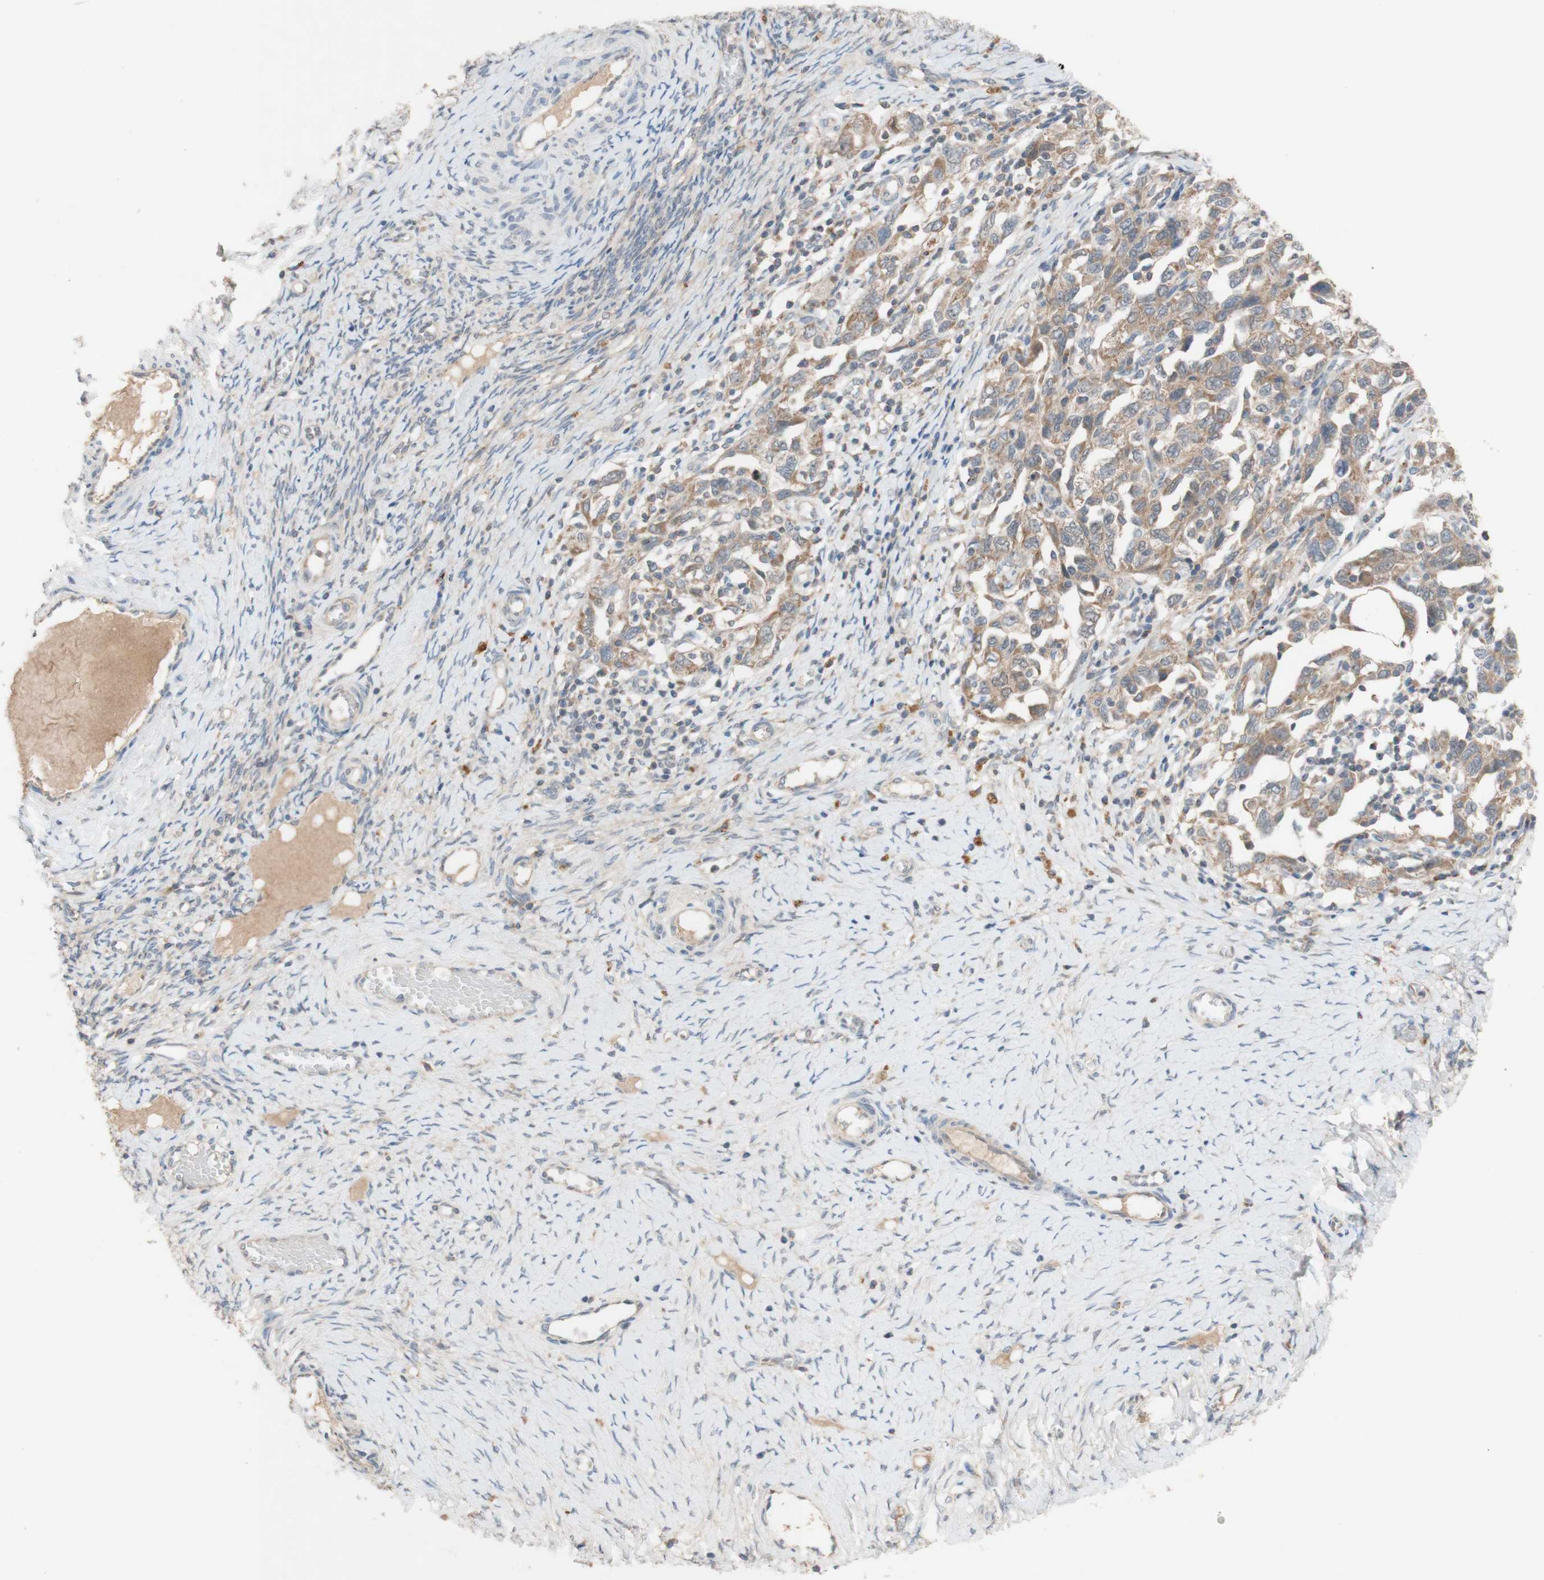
{"staining": {"intensity": "moderate", "quantity": ">75%", "location": "cytoplasmic/membranous"}, "tissue": "ovarian cancer", "cell_type": "Tumor cells", "image_type": "cancer", "snomed": [{"axis": "morphology", "description": "Carcinoma, NOS"}, {"axis": "morphology", "description": "Cystadenocarcinoma, serous, NOS"}, {"axis": "topography", "description": "Ovary"}], "caption": "A high-resolution micrograph shows immunohistochemistry staining of ovarian serous cystadenocarcinoma, which exhibits moderate cytoplasmic/membranous staining in about >75% of tumor cells.", "gene": "PEX2", "patient": {"sex": "female", "age": 69}}